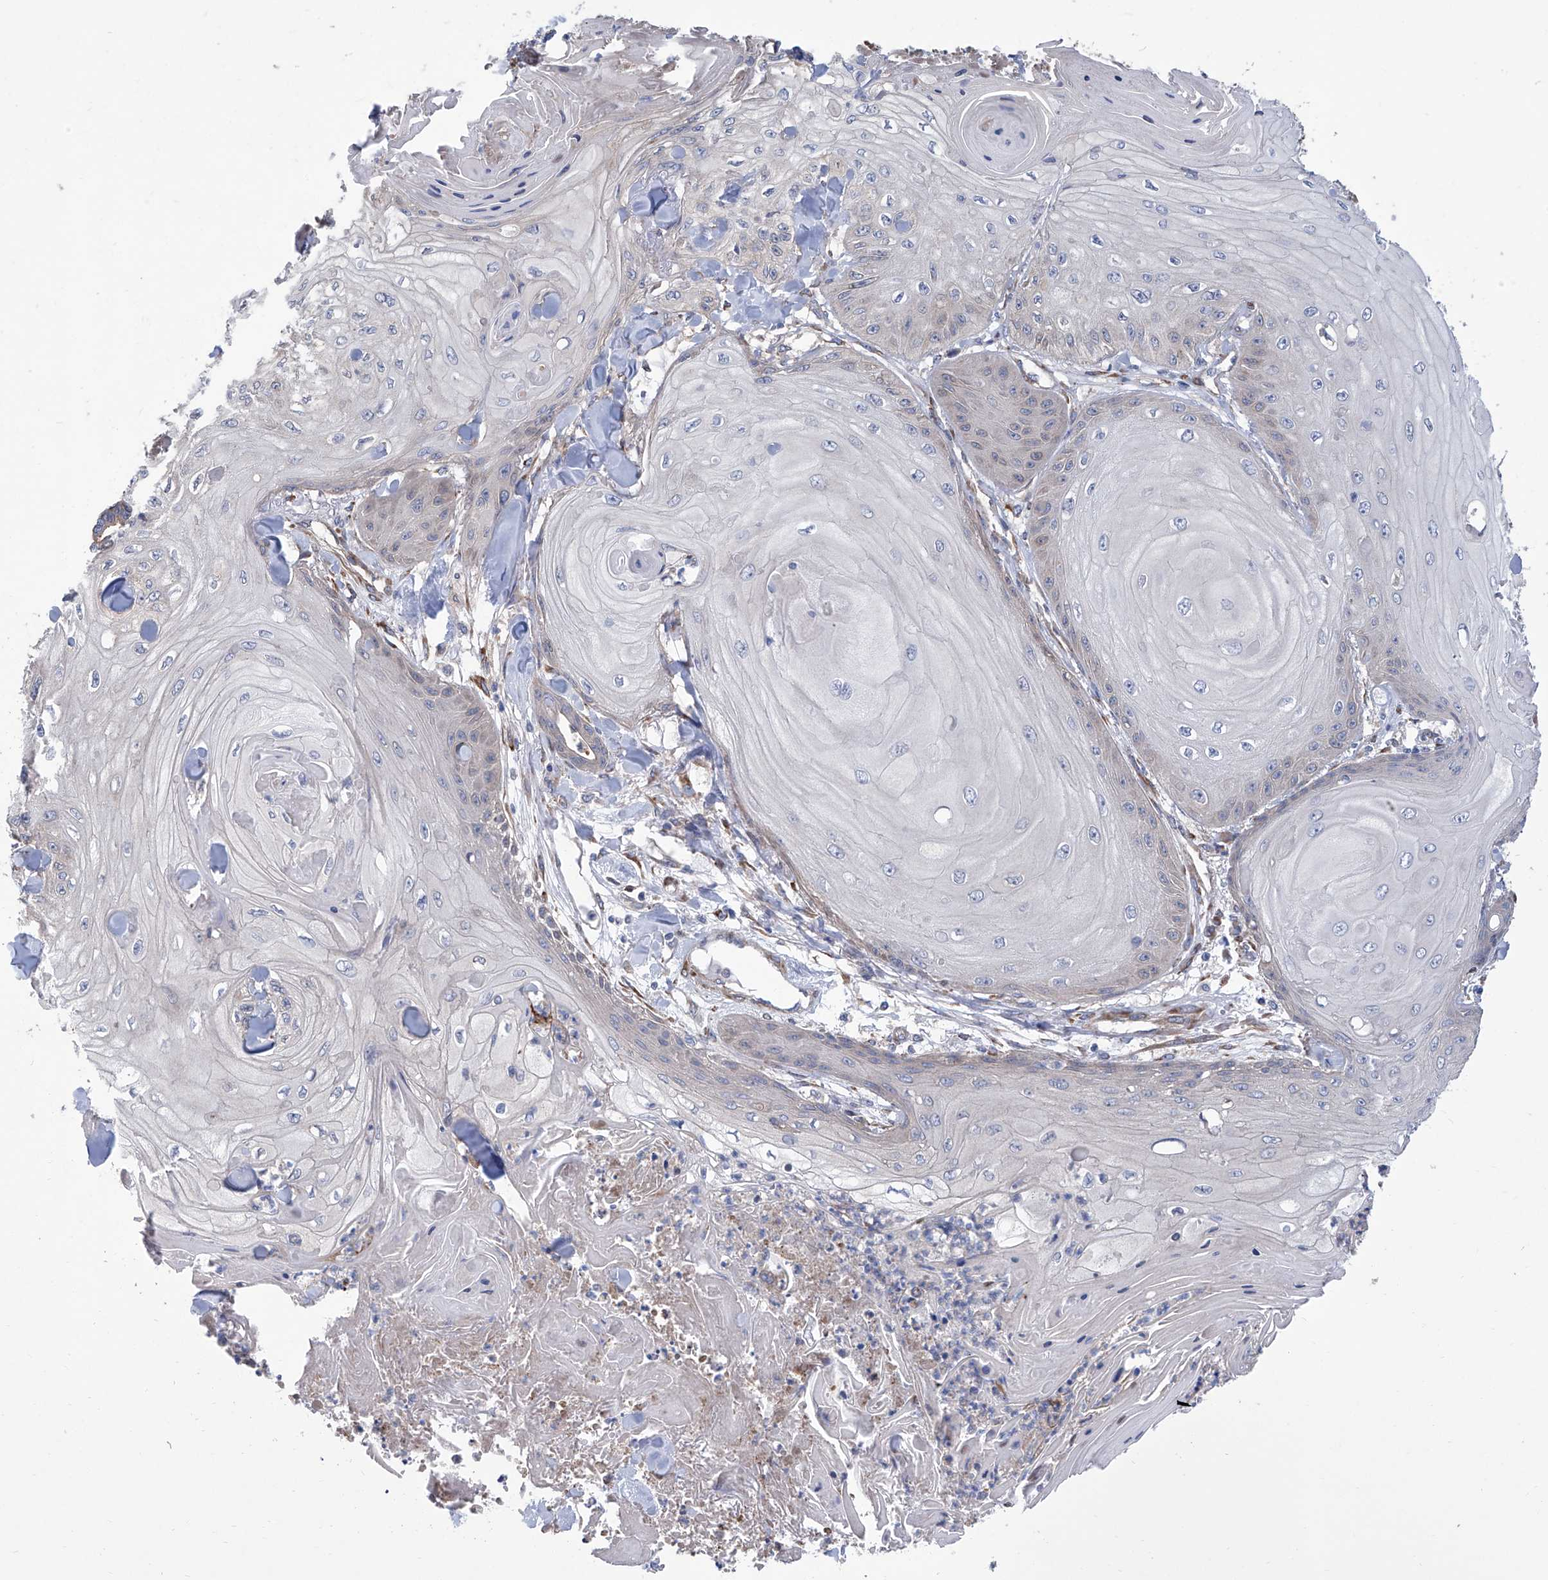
{"staining": {"intensity": "negative", "quantity": "none", "location": "none"}, "tissue": "skin cancer", "cell_type": "Tumor cells", "image_type": "cancer", "snomed": [{"axis": "morphology", "description": "Squamous cell carcinoma, NOS"}, {"axis": "topography", "description": "Skin"}], "caption": "DAB (3,3'-diaminobenzidine) immunohistochemical staining of skin cancer reveals no significant positivity in tumor cells.", "gene": "SMS", "patient": {"sex": "male", "age": 74}}